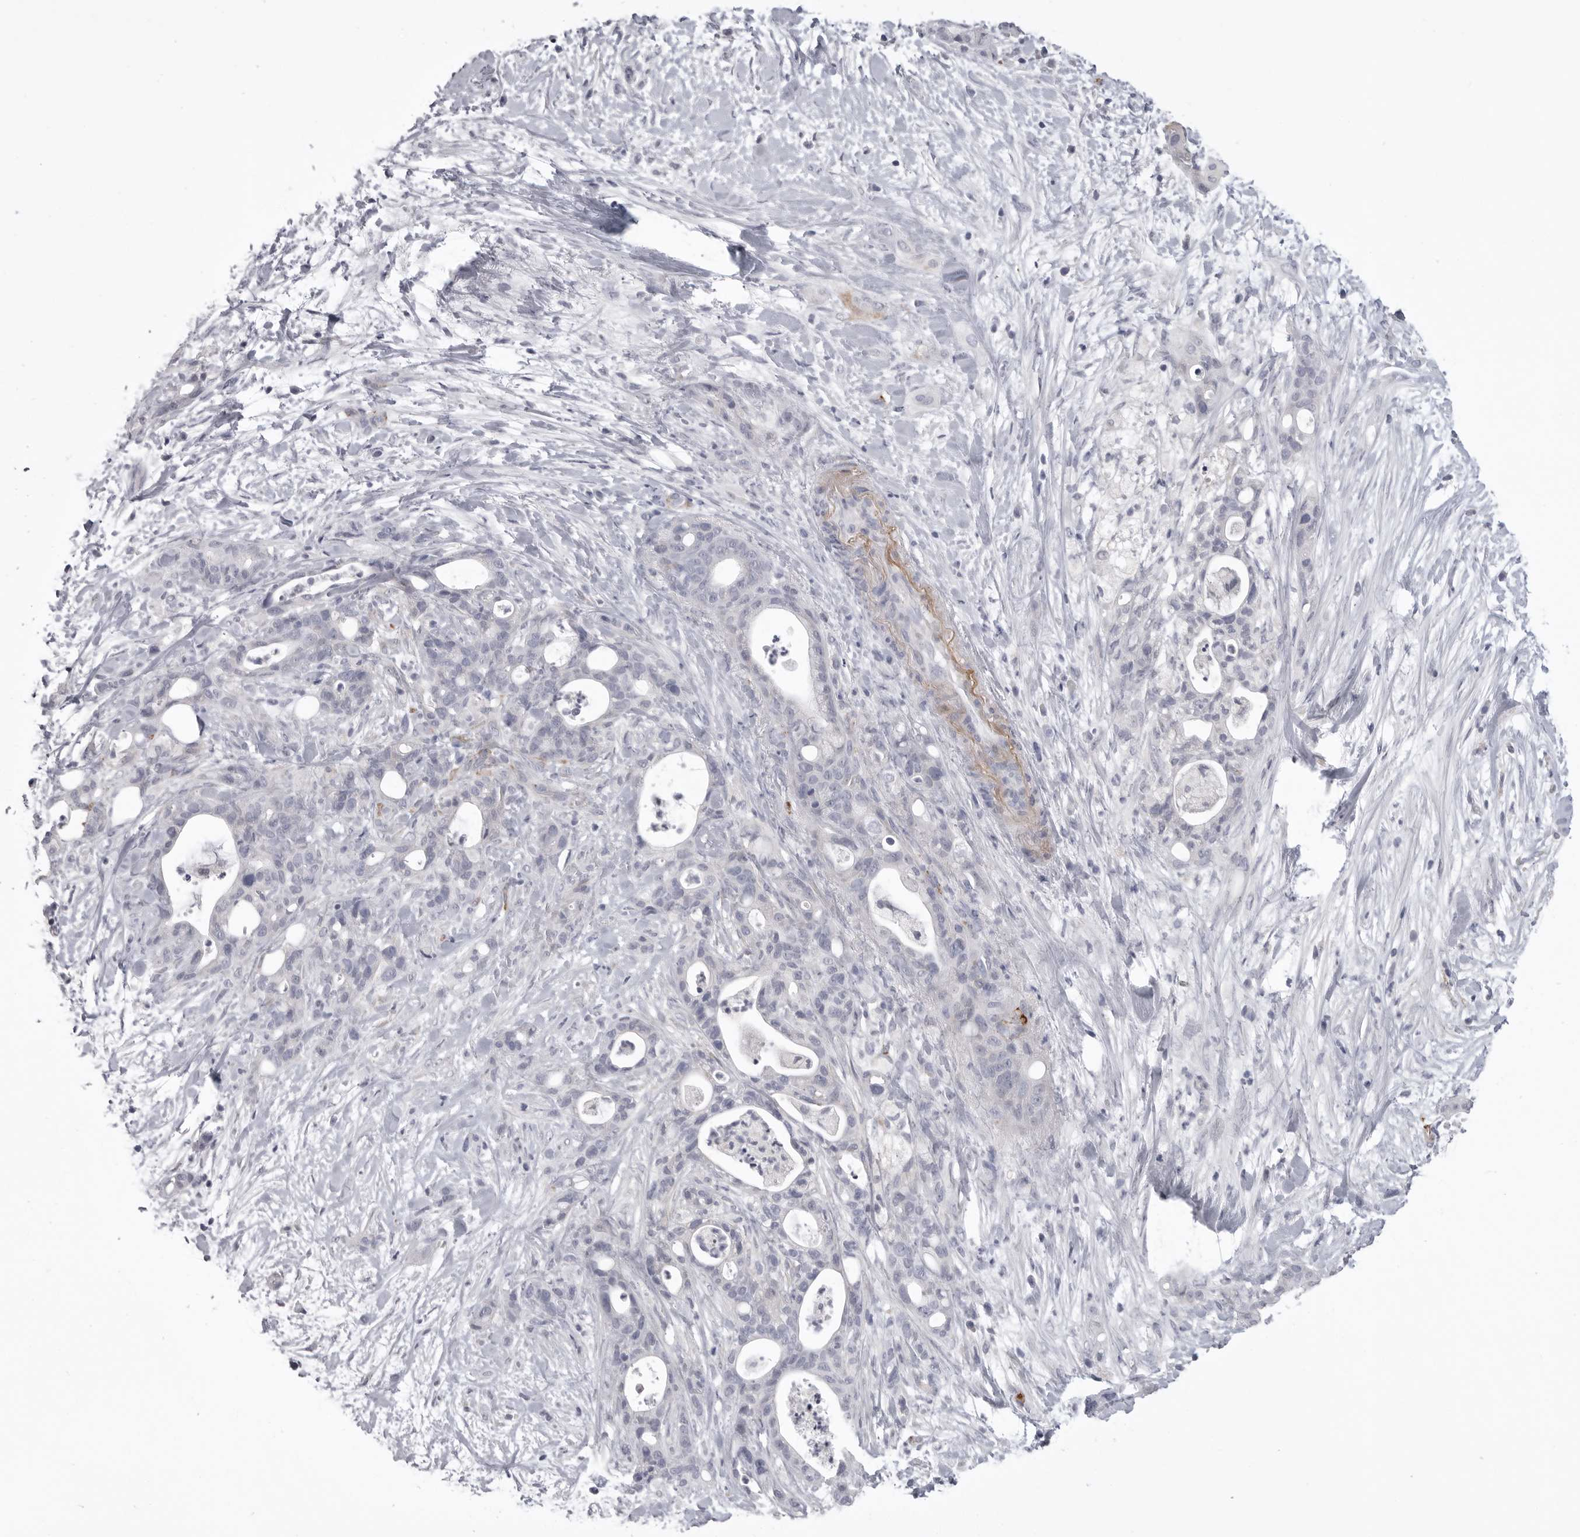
{"staining": {"intensity": "strong", "quantity": "<25%", "location": "cytoplasmic/membranous"}, "tissue": "pancreatic cancer", "cell_type": "Tumor cells", "image_type": "cancer", "snomed": [{"axis": "morphology", "description": "Adenocarcinoma, NOS"}, {"axis": "topography", "description": "Pancreas"}], "caption": "Adenocarcinoma (pancreatic) tissue demonstrates strong cytoplasmic/membranous expression in approximately <25% of tumor cells (DAB IHC, brown staining for protein, blue staining for nuclei).", "gene": "SERPING1", "patient": {"sex": "male", "age": 58}}